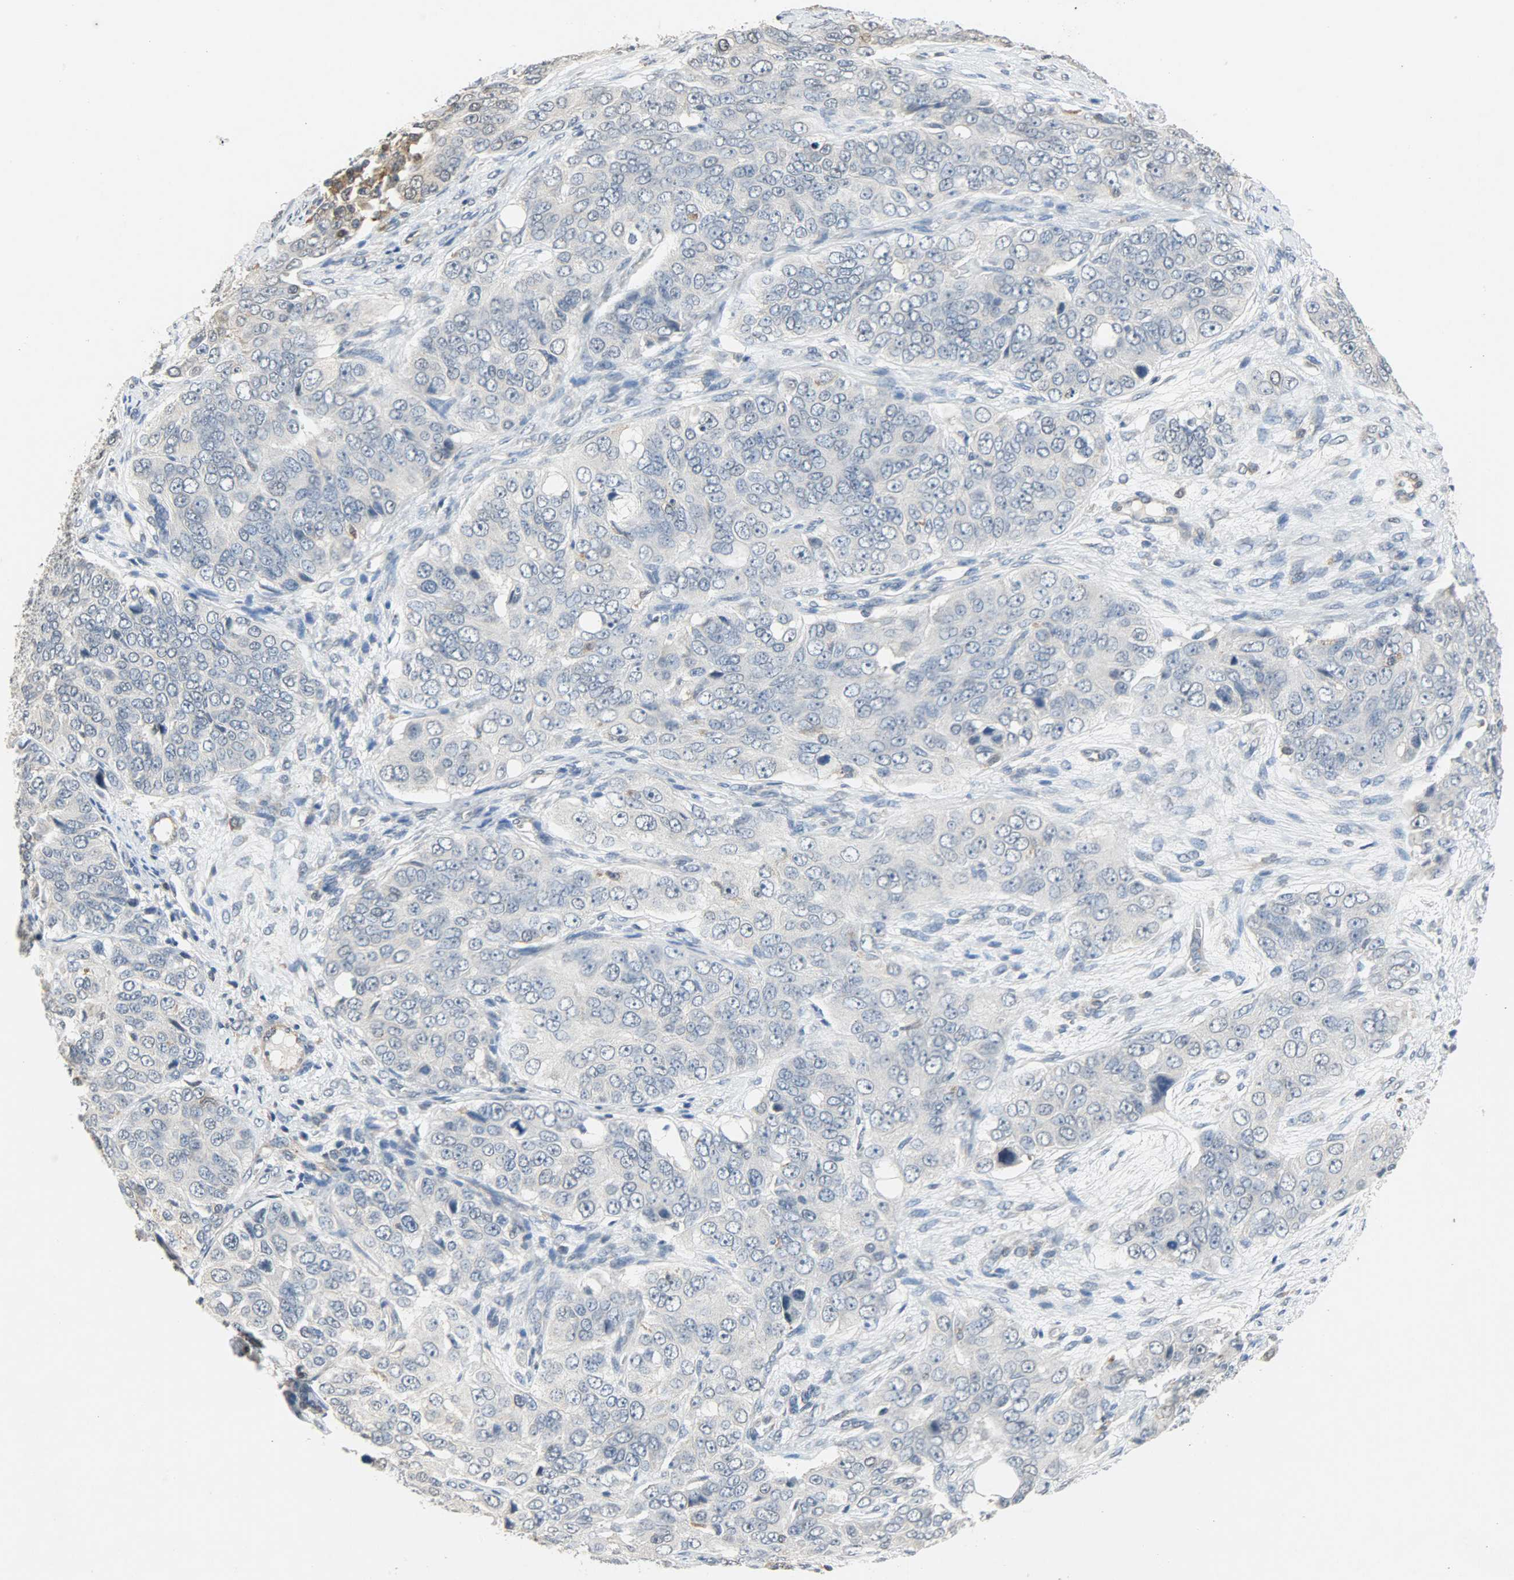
{"staining": {"intensity": "negative", "quantity": "none", "location": "none"}, "tissue": "ovarian cancer", "cell_type": "Tumor cells", "image_type": "cancer", "snomed": [{"axis": "morphology", "description": "Carcinoma, endometroid"}, {"axis": "topography", "description": "Ovary"}], "caption": "Endometroid carcinoma (ovarian) was stained to show a protein in brown. There is no significant staining in tumor cells.", "gene": "TRIM21", "patient": {"sex": "female", "age": 51}}